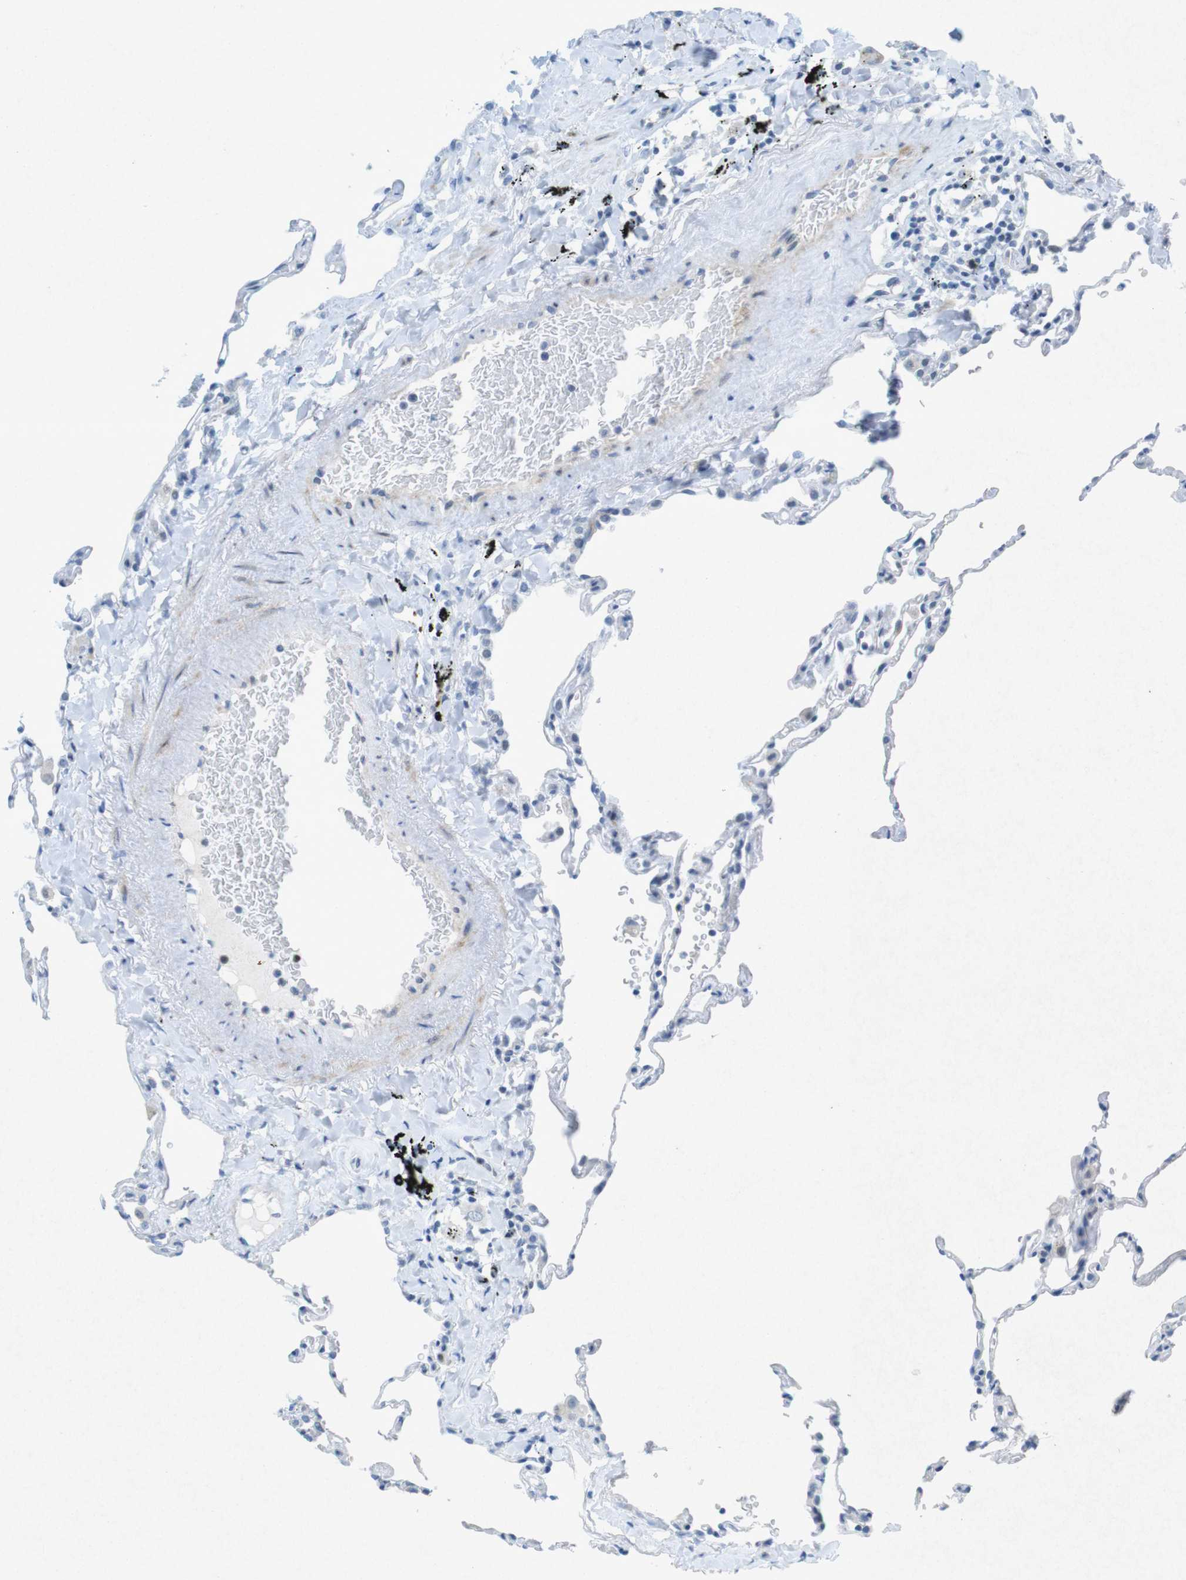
{"staining": {"intensity": "negative", "quantity": "none", "location": "none"}, "tissue": "lung", "cell_type": "Alveolar cells", "image_type": "normal", "snomed": [{"axis": "morphology", "description": "Normal tissue, NOS"}, {"axis": "topography", "description": "Lung"}], "caption": "DAB immunohistochemical staining of benign human lung displays no significant positivity in alveolar cells.", "gene": "CHAF1A", "patient": {"sex": "male", "age": 59}}